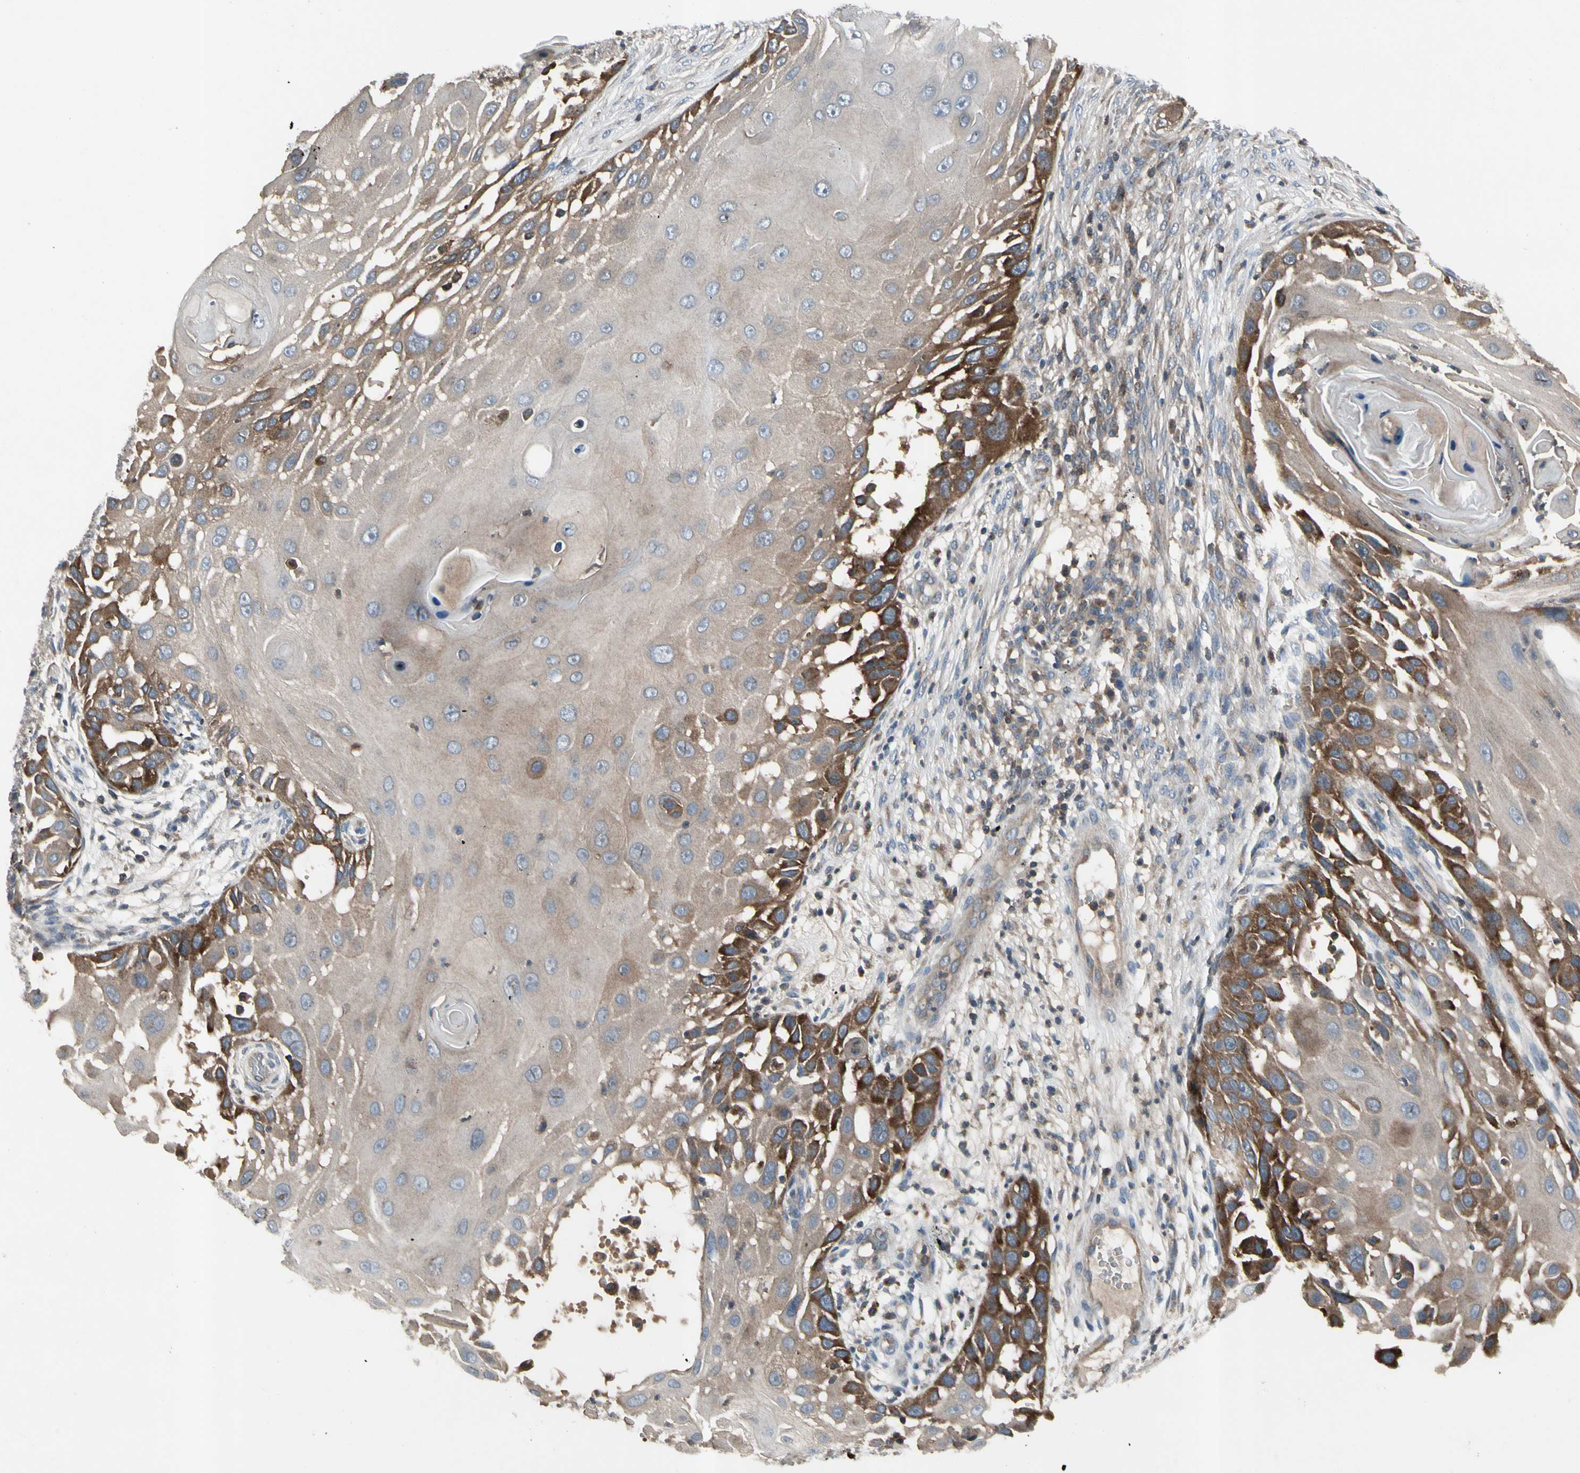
{"staining": {"intensity": "moderate", "quantity": ">75%", "location": "cytoplasmic/membranous"}, "tissue": "skin cancer", "cell_type": "Tumor cells", "image_type": "cancer", "snomed": [{"axis": "morphology", "description": "Squamous cell carcinoma, NOS"}, {"axis": "topography", "description": "Skin"}], "caption": "Immunohistochemistry micrograph of neoplastic tissue: human skin cancer stained using immunohistochemistry (IHC) demonstrates medium levels of moderate protein expression localized specifically in the cytoplasmic/membranous of tumor cells, appearing as a cytoplasmic/membranous brown color.", "gene": "NMI", "patient": {"sex": "female", "age": 44}}